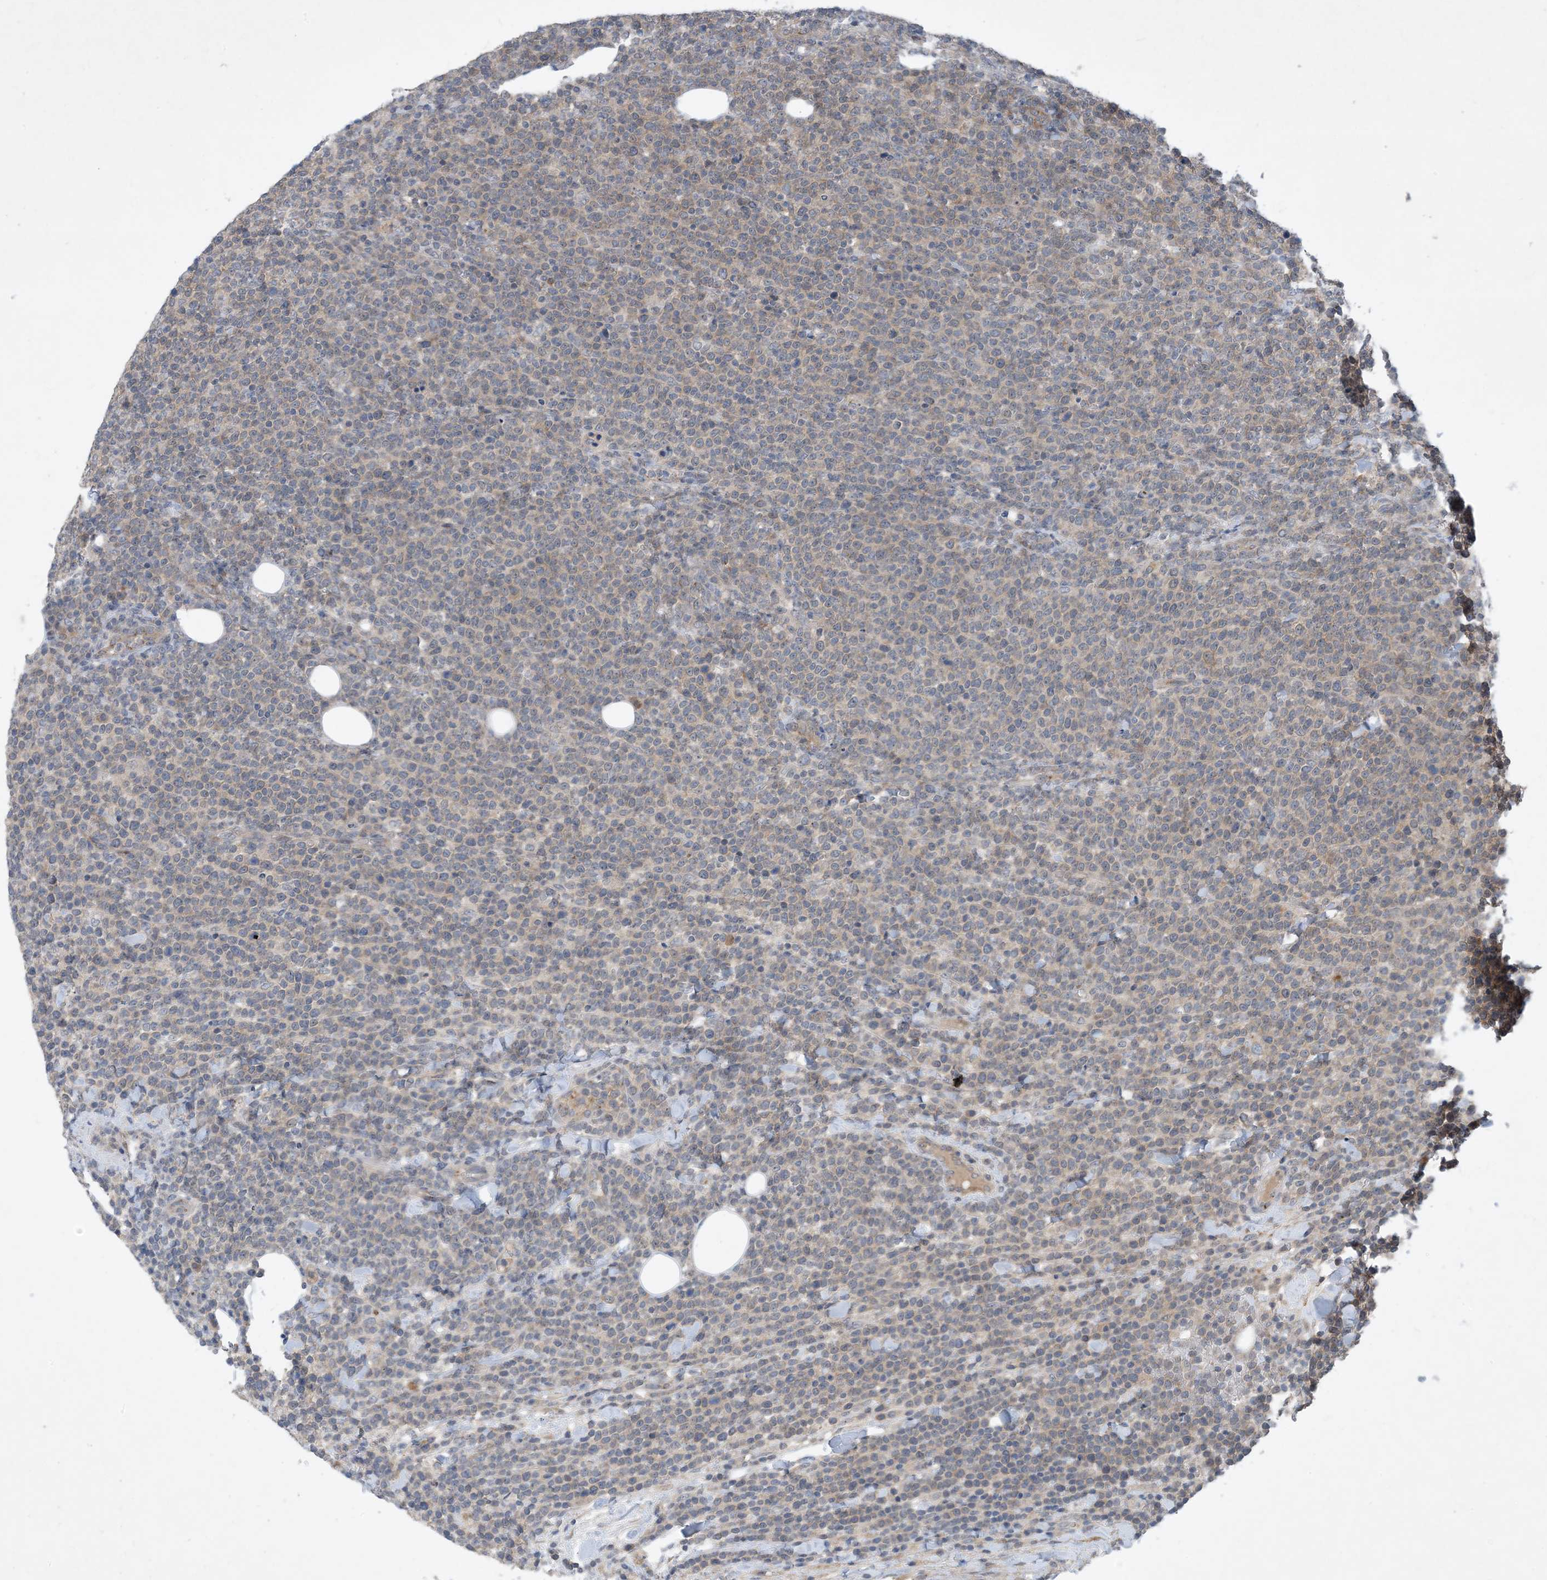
{"staining": {"intensity": "weak", "quantity": "<25%", "location": "cytoplasmic/membranous"}, "tissue": "lymphoma", "cell_type": "Tumor cells", "image_type": "cancer", "snomed": [{"axis": "morphology", "description": "Malignant lymphoma, non-Hodgkin's type, High grade"}, {"axis": "topography", "description": "Lymph node"}], "caption": "This is a histopathology image of immunohistochemistry (IHC) staining of lymphoma, which shows no expression in tumor cells.", "gene": "TINAG", "patient": {"sex": "male", "age": 61}}